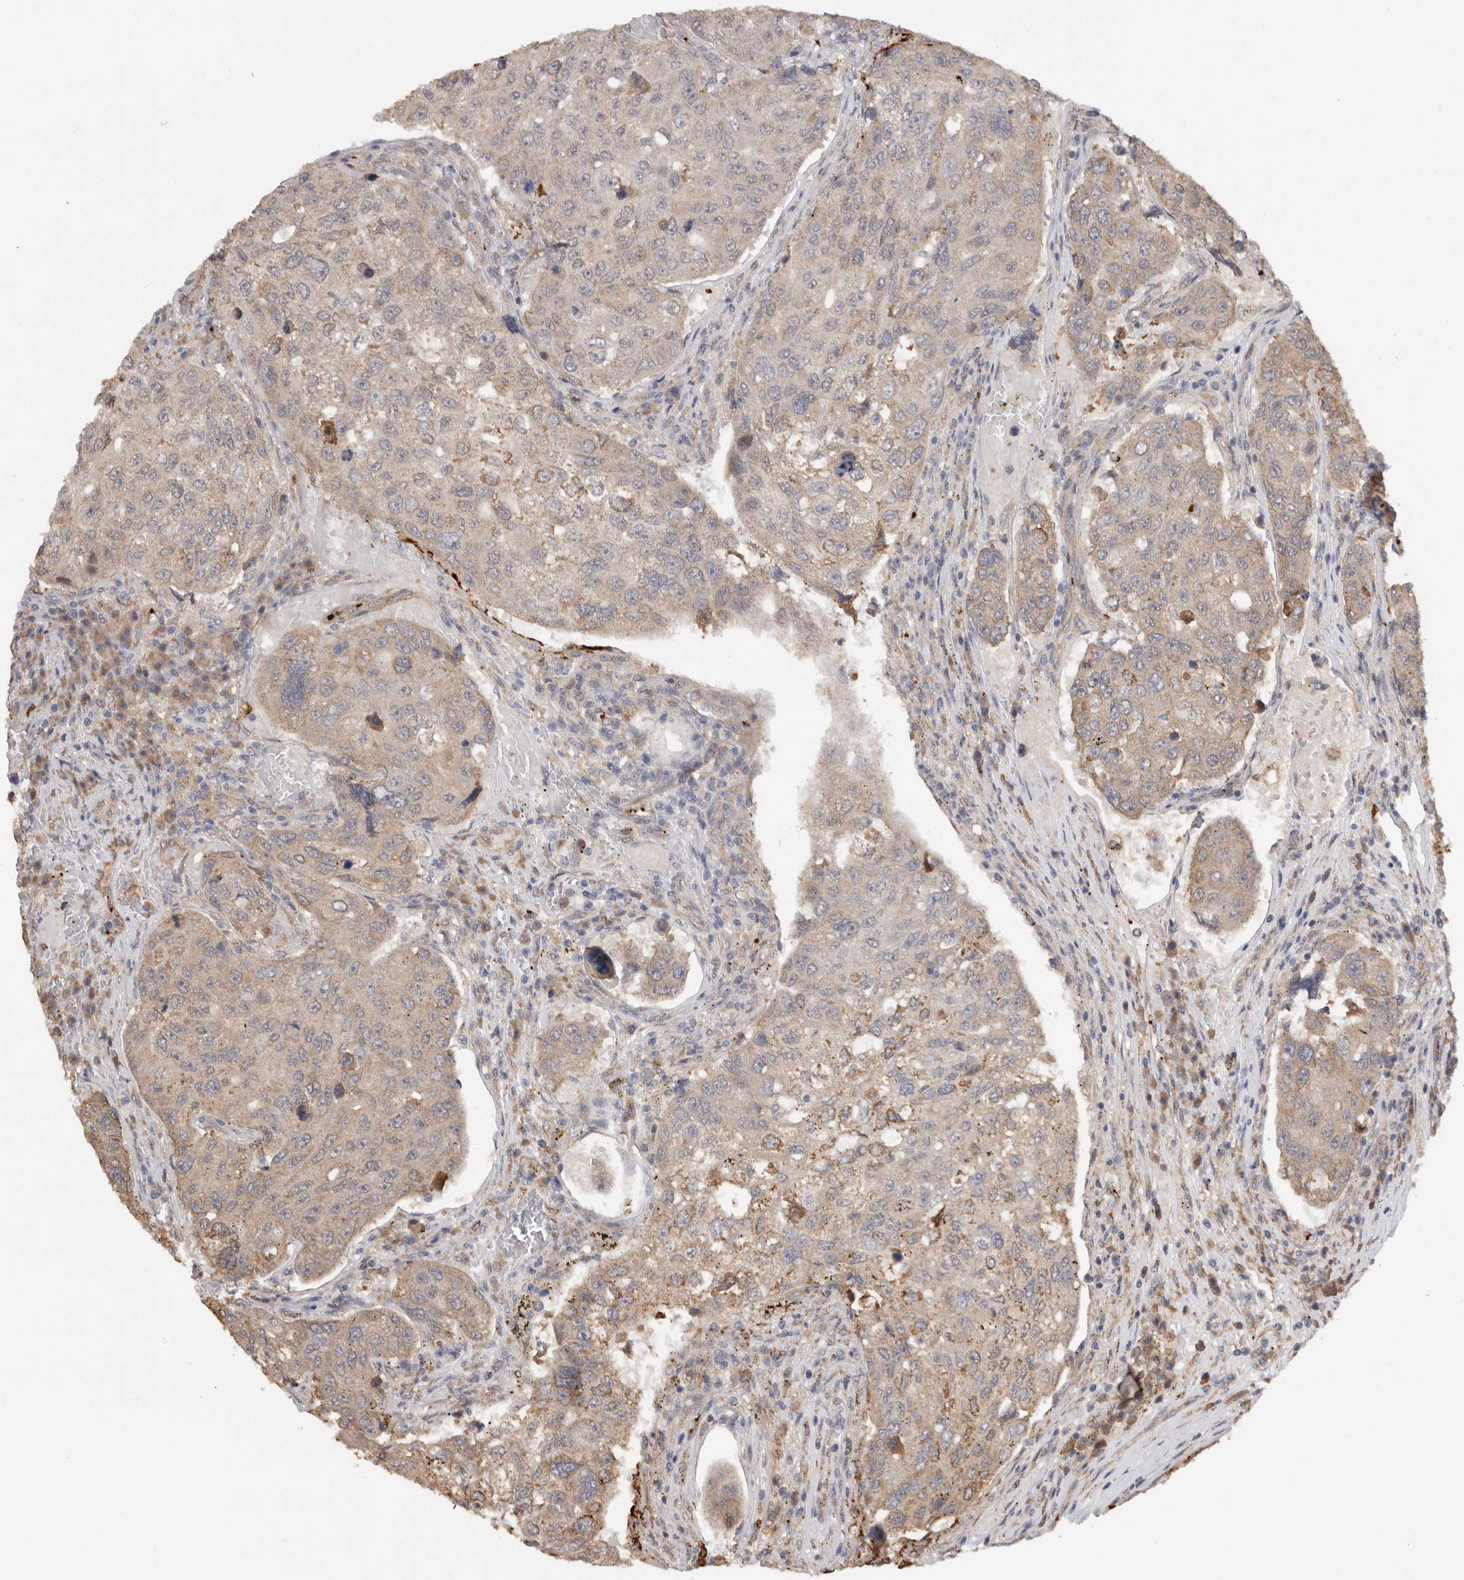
{"staining": {"intensity": "weak", "quantity": ">75%", "location": "cytoplasmic/membranous"}, "tissue": "urothelial cancer", "cell_type": "Tumor cells", "image_type": "cancer", "snomed": [{"axis": "morphology", "description": "Urothelial carcinoma, High grade"}, {"axis": "topography", "description": "Lymph node"}, {"axis": "topography", "description": "Urinary bladder"}], "caption": "A micrograph showing weak cytoplasmic/membranous staining in about >75% of tumor cells in high-grade urothelial carcinoma, as visualized by brown immunohistochemical staining.", "gene": "CDC42BPB", "patient": {"sex": "male", "age": 51}}